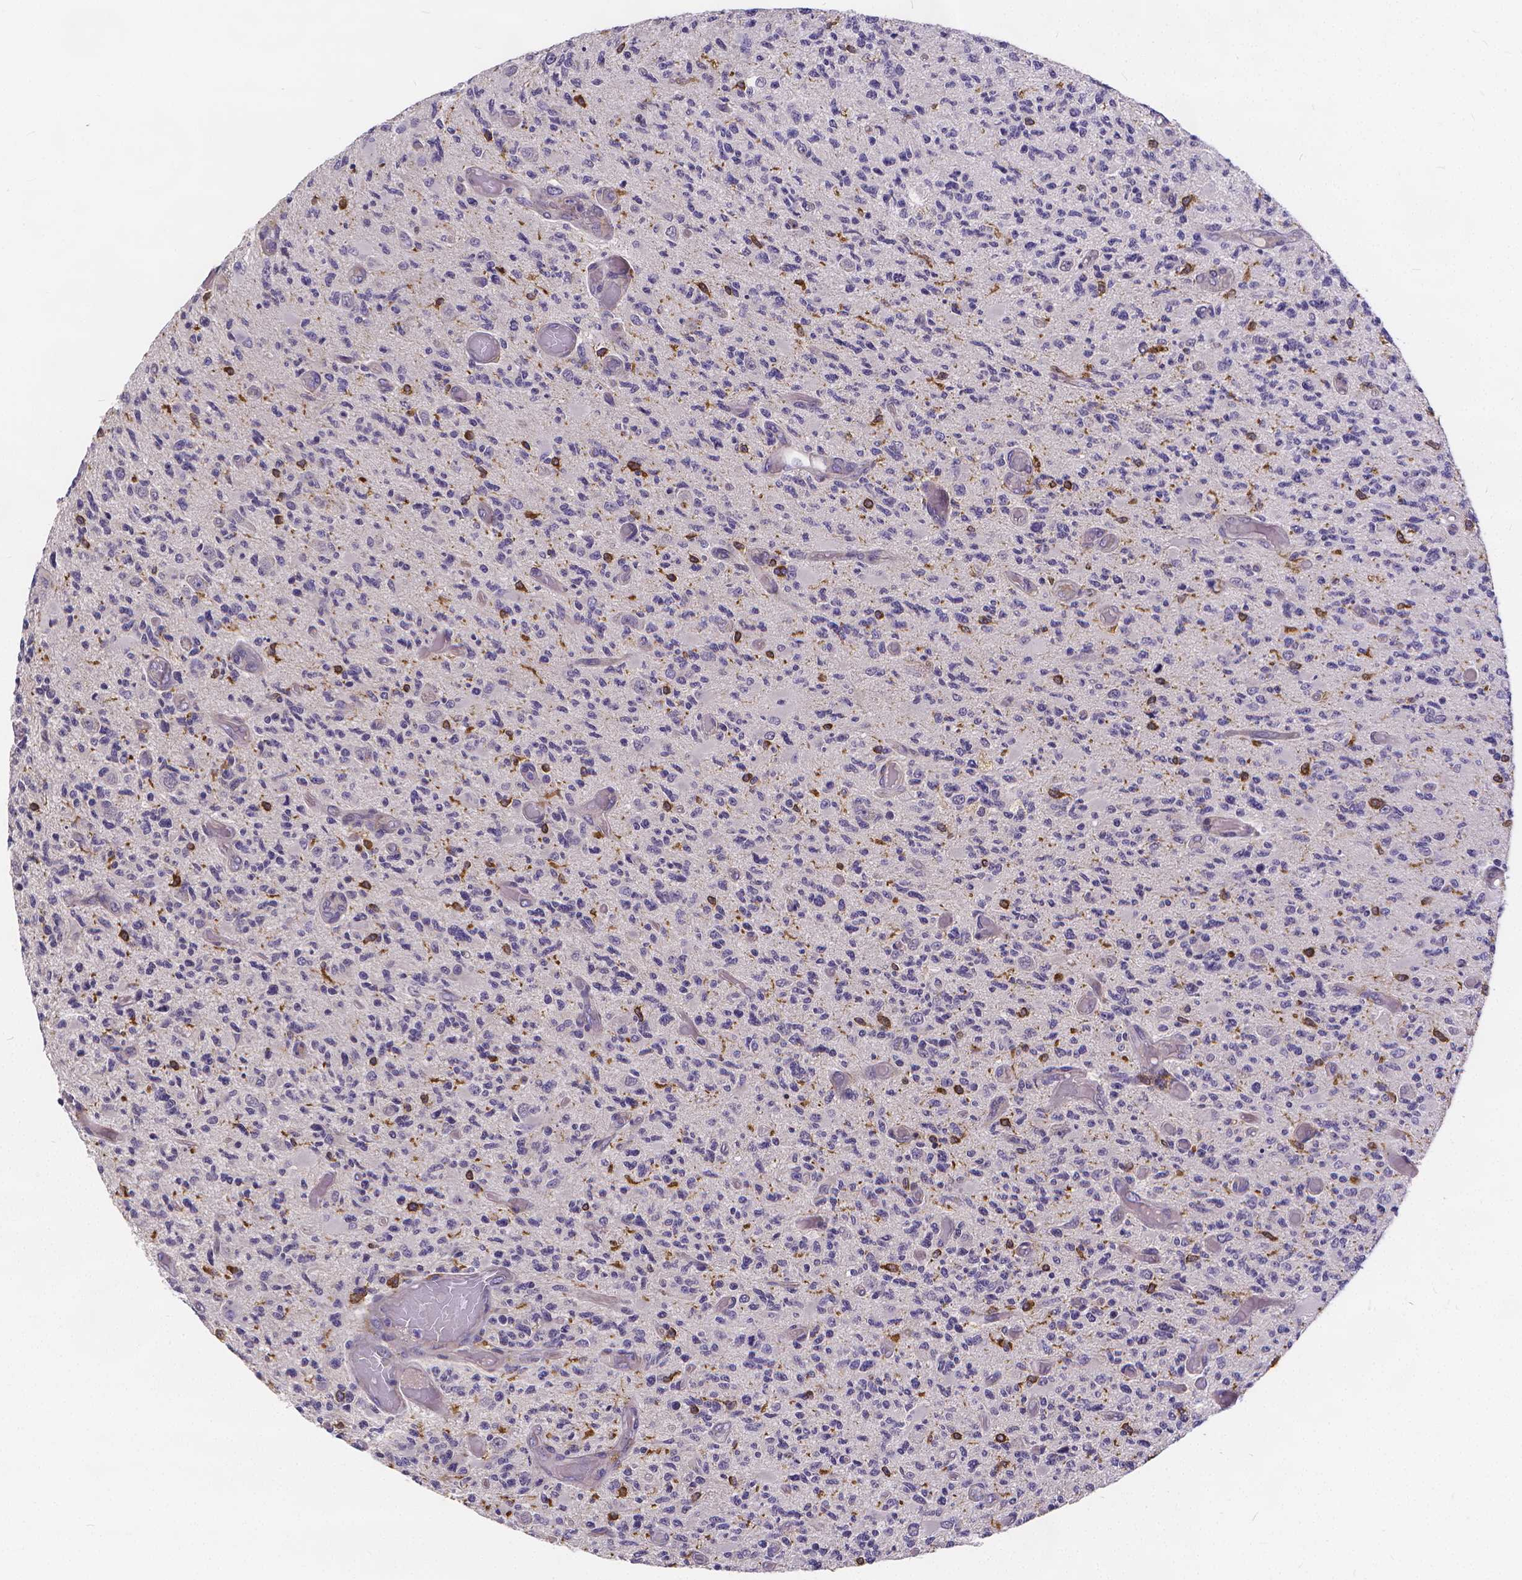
{"staining": {"intensity": "strong", "quantity": "<25%", "location": "cytoplasmic/membranous"}, "tissue": "glioma", "cell_type": "Tumor cells", "image_type": "cancer", "snomed": [{"axis": "morphology", "description": "Glioma, malignant, High grade"}, {"axis": "topography", "description": "Brain"}], "caption": "Protein staining demonstrates strong cytoplasmic/membranous positivity in approximately <25% of tumor cells in glioma.", "gene": "GLRB", "patient": {"sex": "female", "age": 63}}